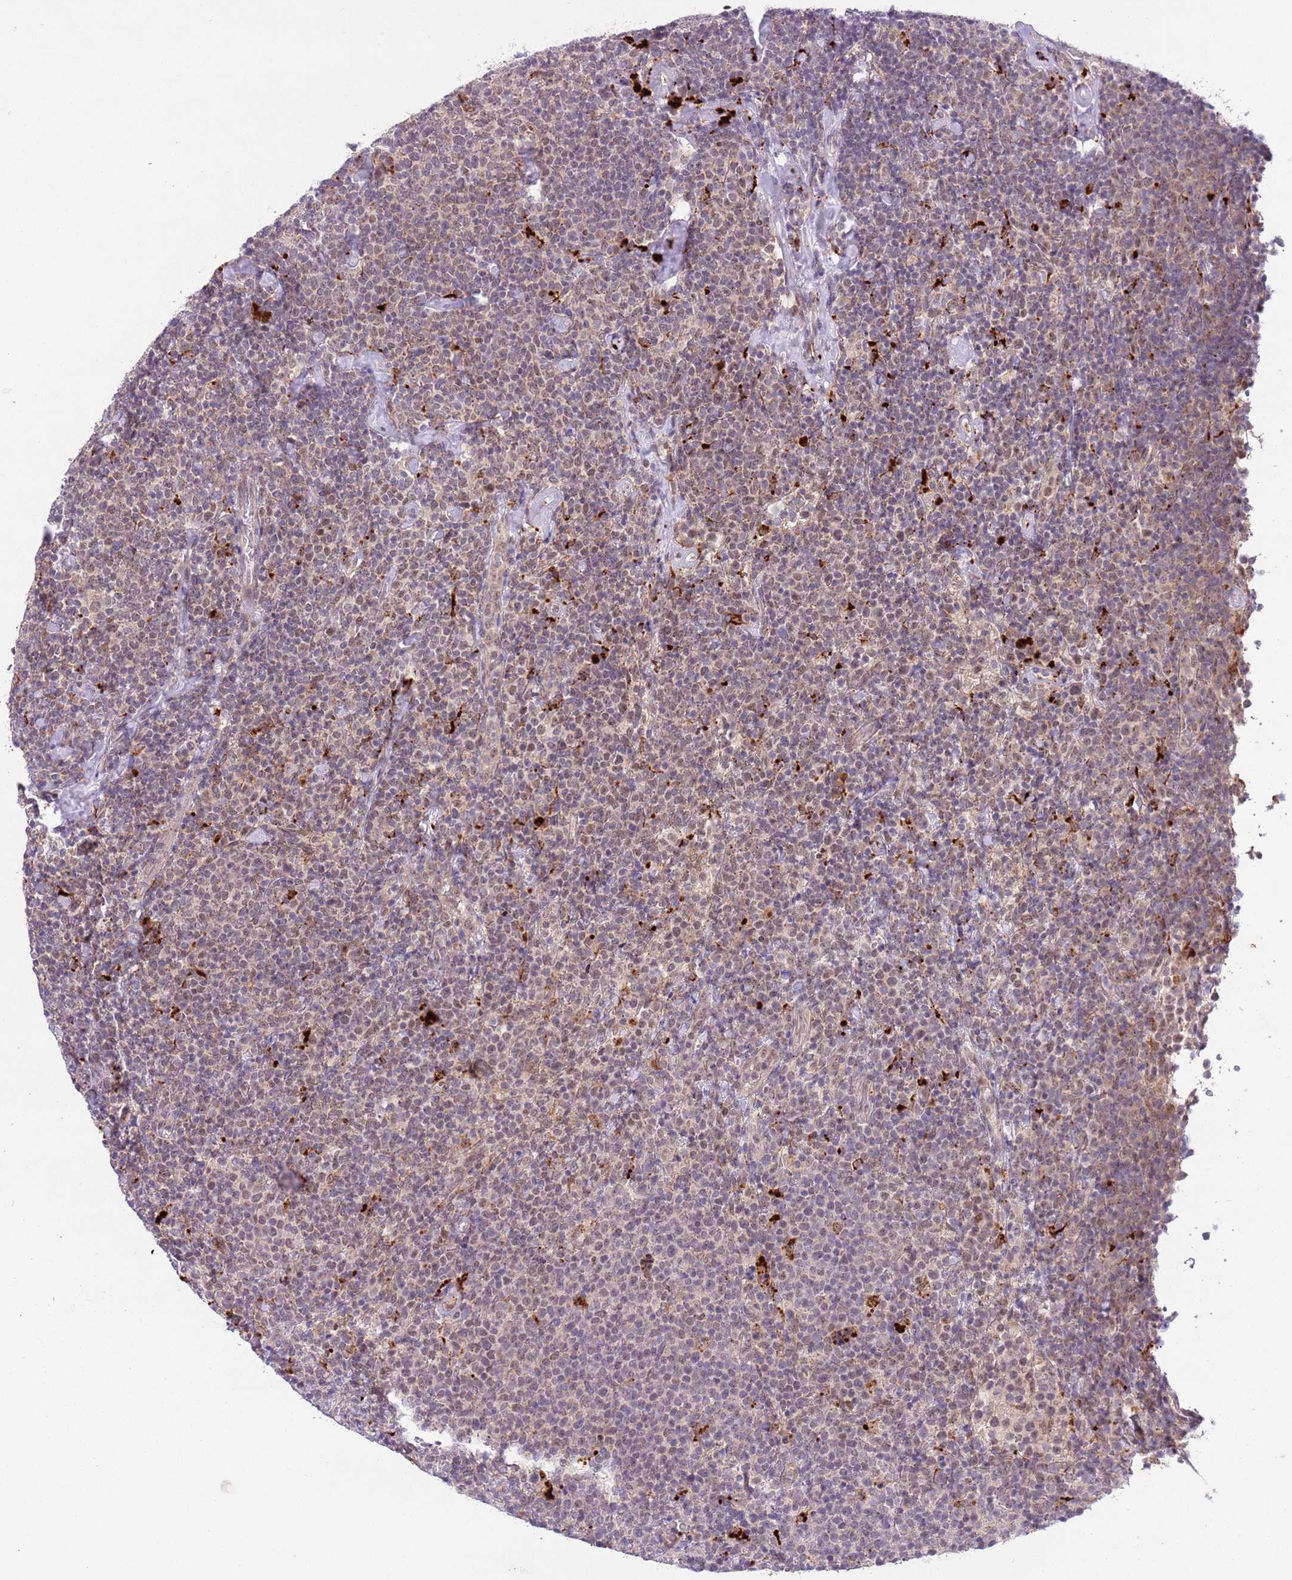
{"staining": {"intensity": "weak", "quantity": "25%-75%", "location": "nuclear"}, "tissue": "lymphoma", "cell_type": "Tumor cells", "image_type": "cancer", "snomed": [{"axis": "morphology", "description": "Malignant lymphoma, non-Hodgkin's type, High grade"}, {"axis": "topography", "description": "Lymph node"}], "caption": "Immunohistochemistry photomicrograph of lymphoma stained for a protein (brown), which displays low levels of weak nuclear expression in approximately 25%-75% of tumor cells.", "gene": "TRIM27", "patient": {"sex": "male", "age": 61}}